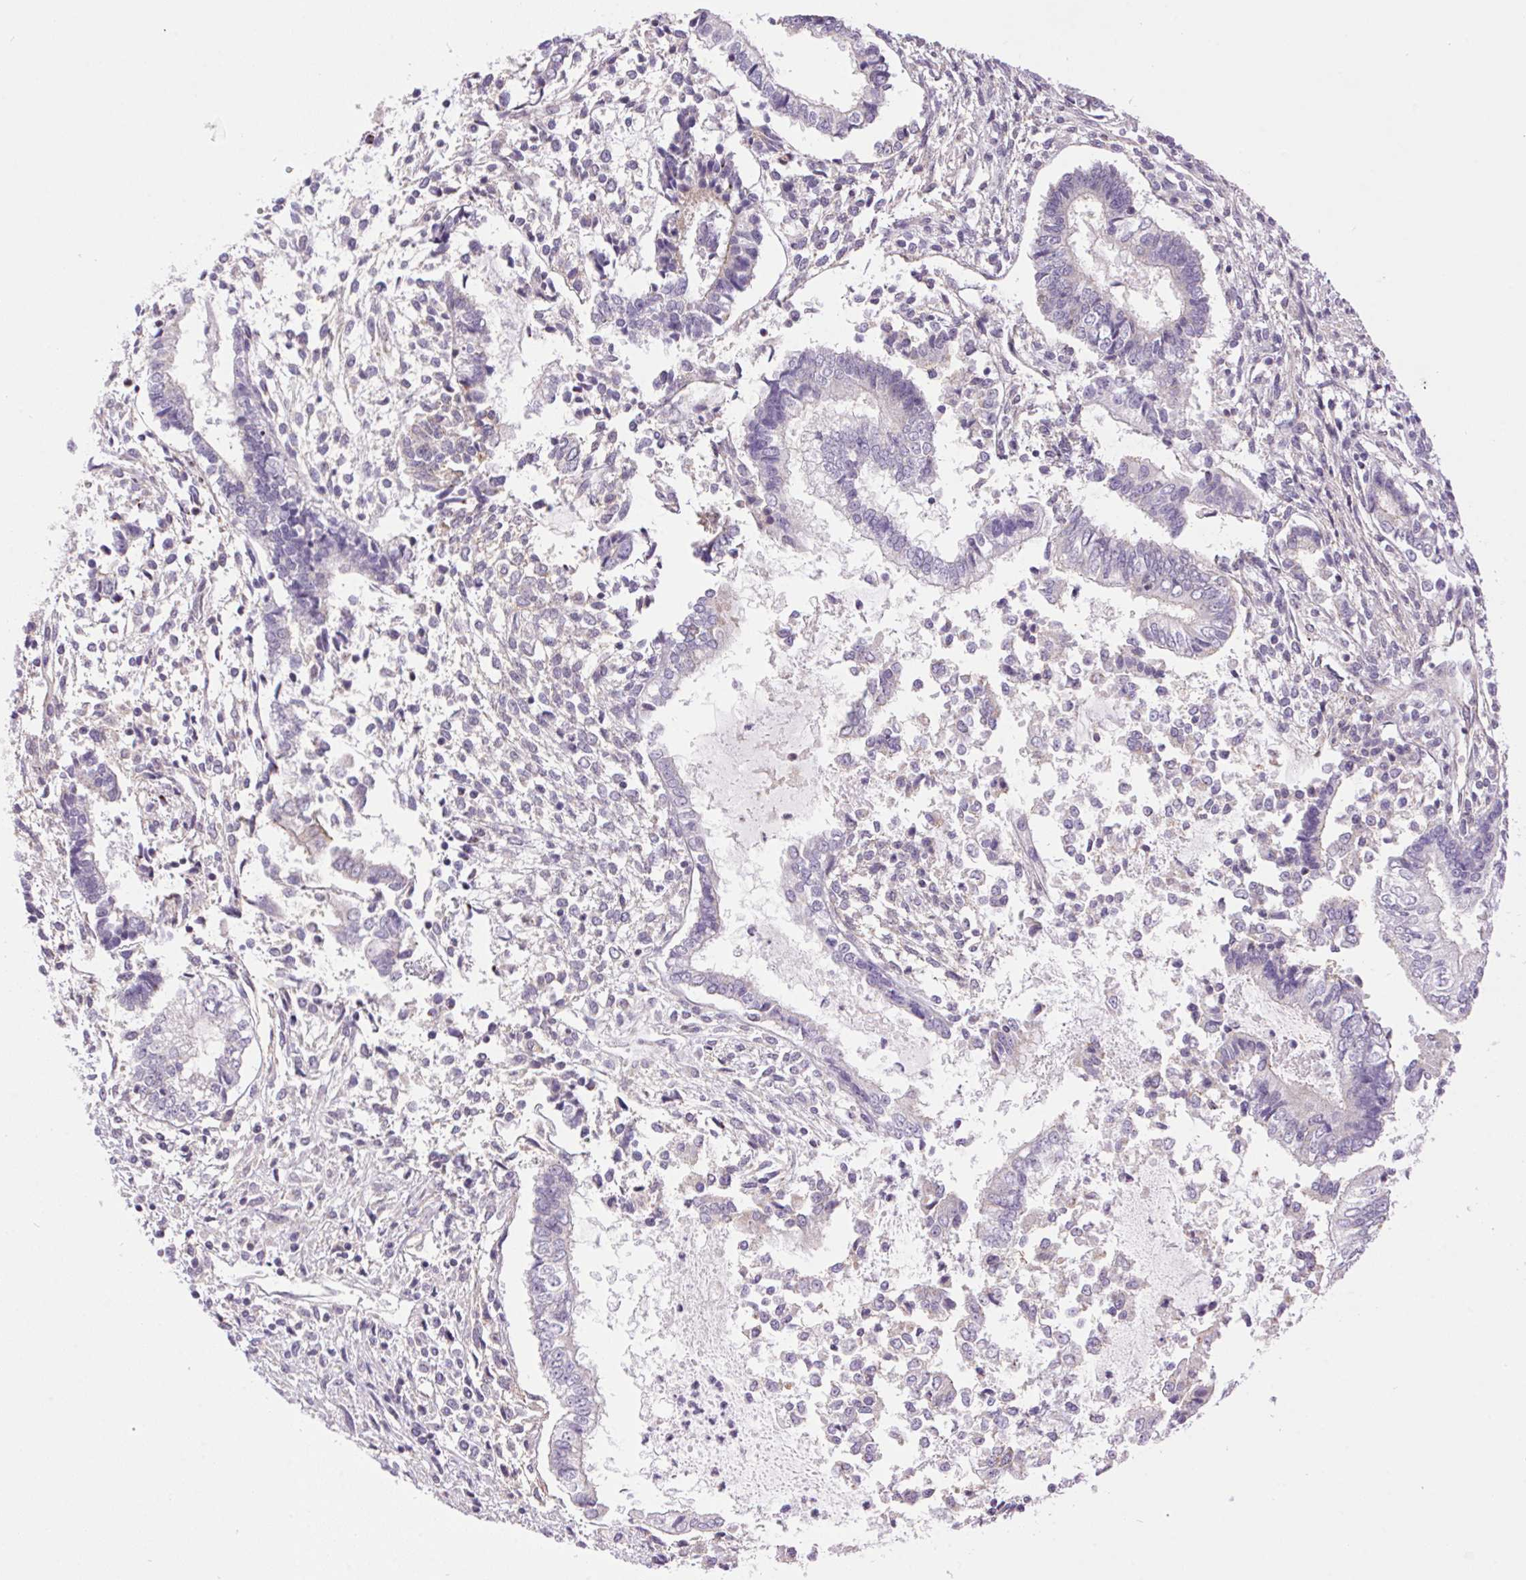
{"staining": {"intensity": "negative", "quantity": "none", "location": "none"}, "tissue": "testis cancer", "cell_type": "Tumor cells", "image_type": "cancer", "snomed": [{"axis": "morphology", "description": "Carcinoma, Embryonal, NOS"}, {"axis": "topography", "description": "Testis"}], "caption": "Immunohistochemical staining of human testis cancer (embryonal carcinoma) exhibits no significant positivity in tumor cells.", "gene": "SMIM13", "patient": {"sex": "male", "age": 37}}